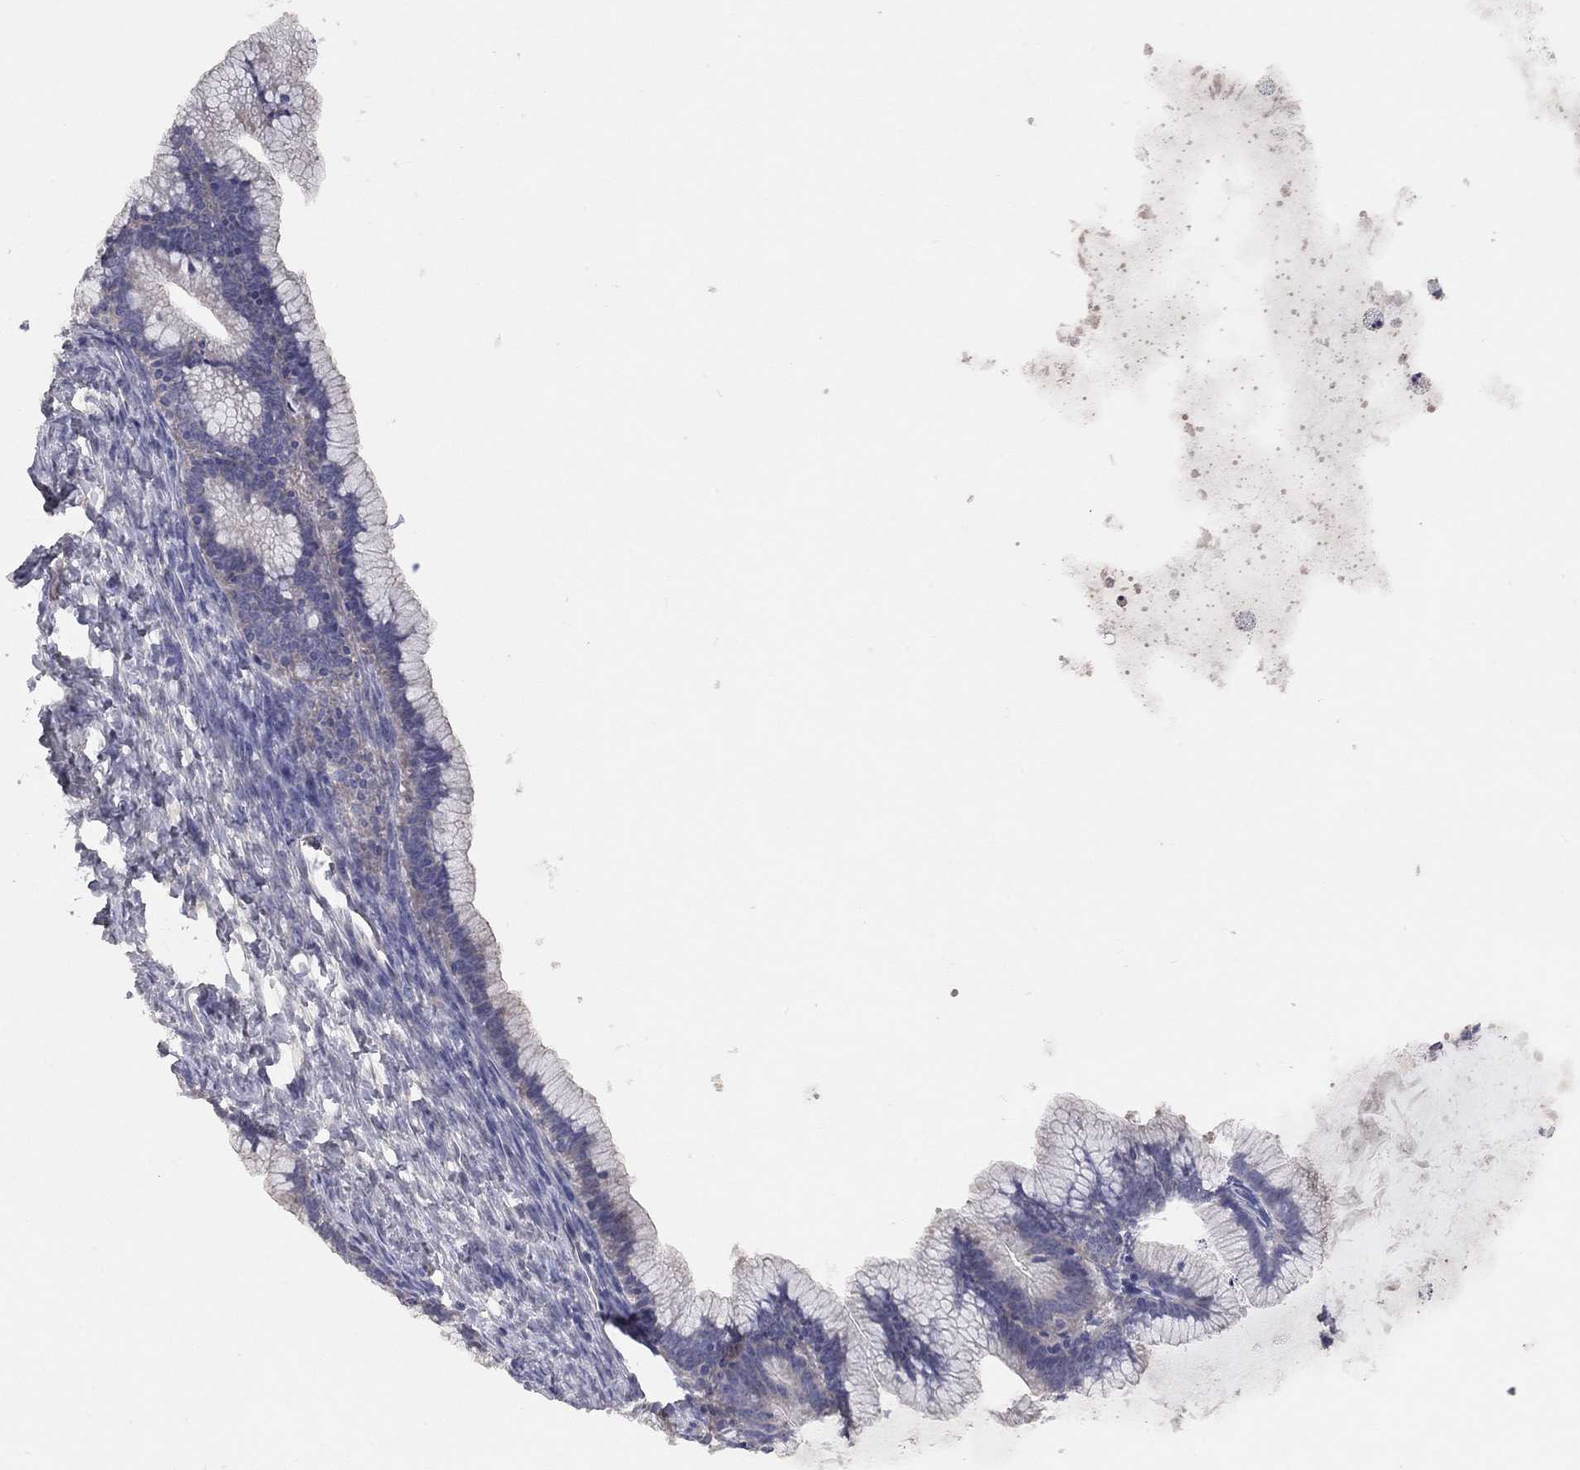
{"staining": {"intensity": "negative", "quantity": "none", "location": "none"}, "tissue": "ovarian cancer", "cell_type": "Tumor cells", "image_type": "cancer", "snomed": [{"axis": "morphology", "description": "Cystadenocarcinoma, mucinous, NOS"}, {"axis": "topography", "description": "Ovary"}], "caption": "This is an immunohistochemistry micrograph of human ovarian mucinous cystadenocarcinoma. There is no positivity in tumor cells.", "gene": "KCNB1", "patient": {"sex": "female", "age": 41}}